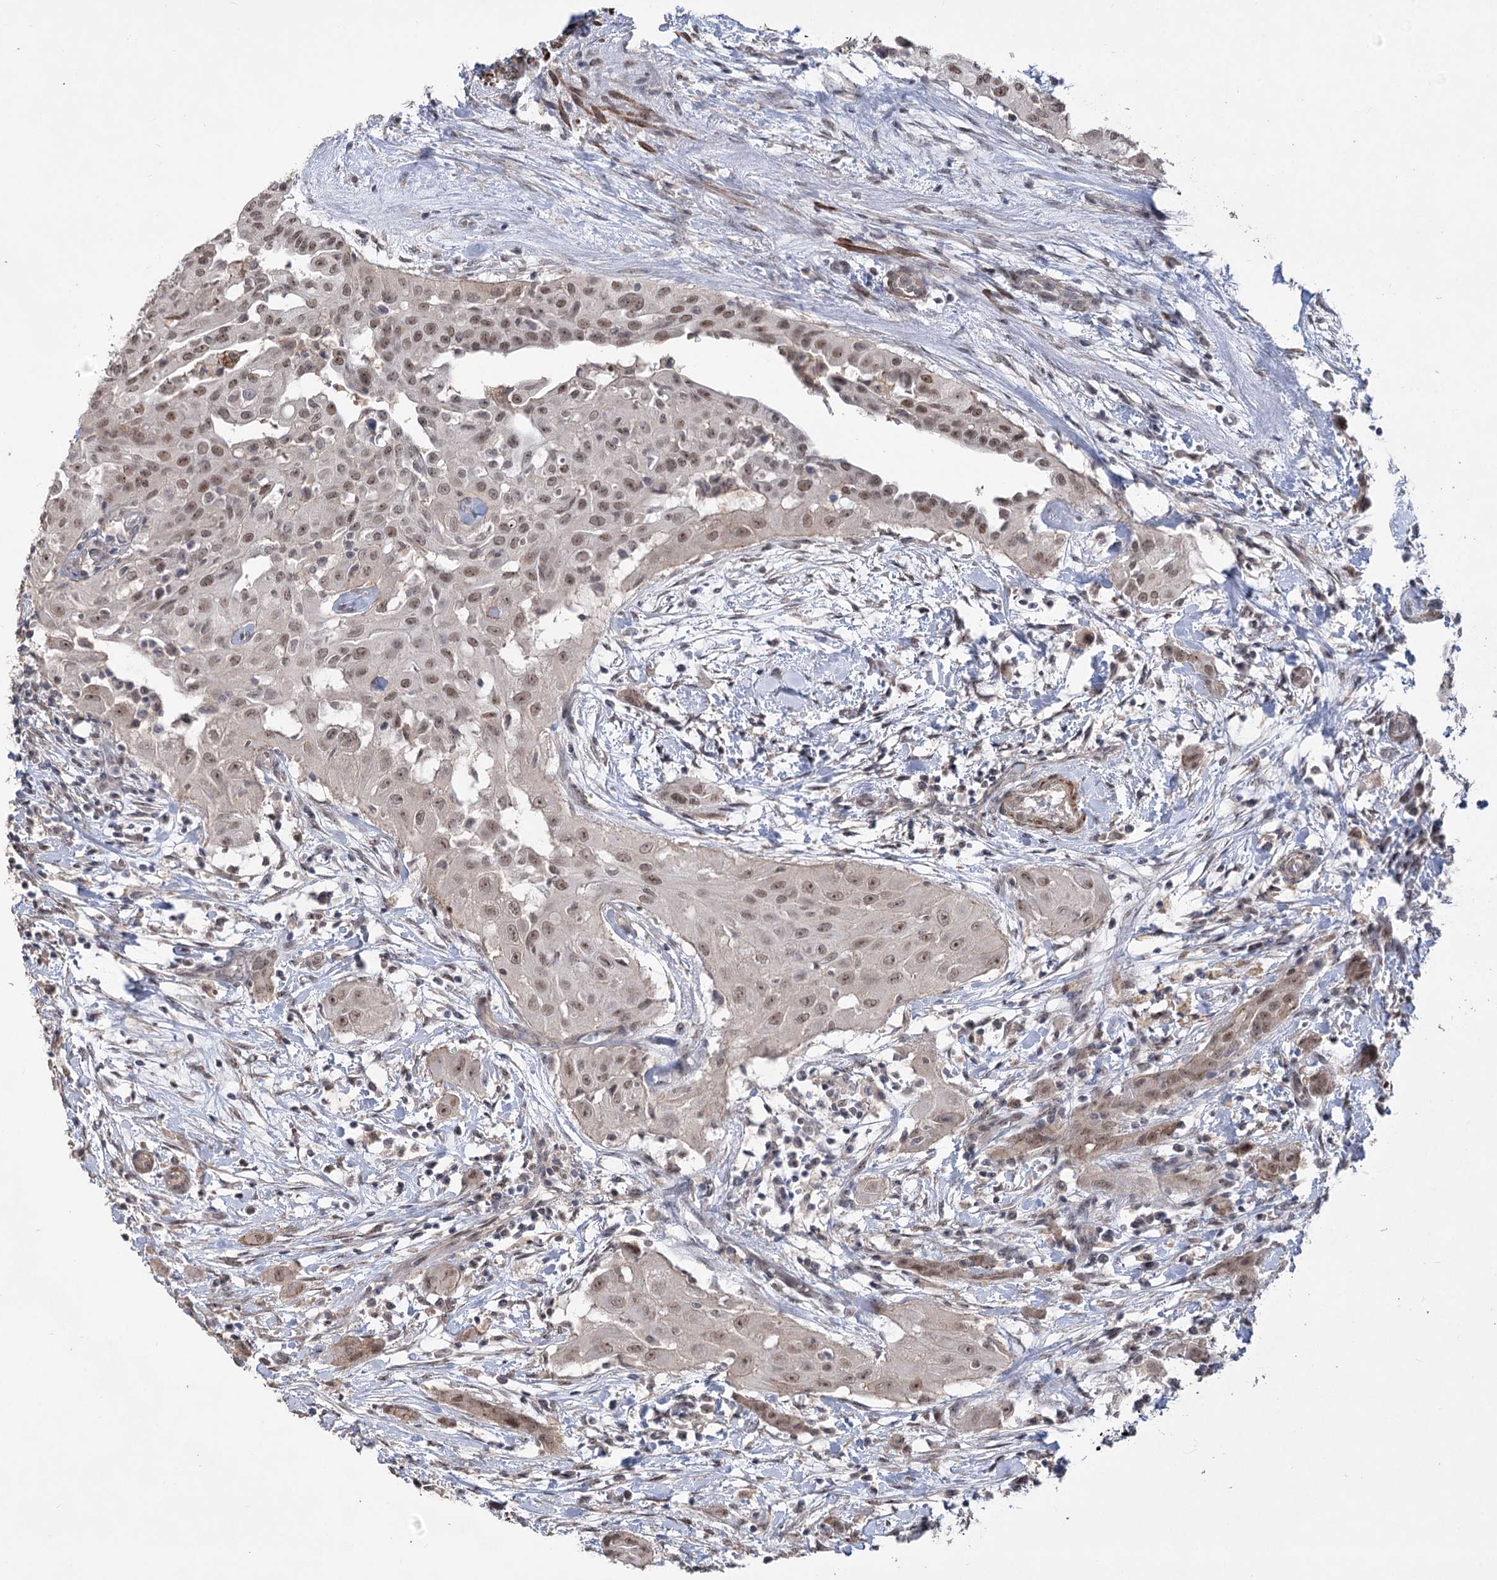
{"staining": {"intensity": "moderate", "quantity": ">75%", "location": "nuclear"}, "tissue": "thyroid cancer", "cell_type": "Tumor cells", "image_type": "cancer", "snomed": [{"axis": "morphology", "description": "Papillary adenocarcinoma, NOS"}, {"axis": "topography", "description": "Thyroid gland"}], "caption": "Protein expression analysis of thyroid papillary adenocarcinoma reveals moderate nuclear staining in approximately >75% of tumor cells.", "gene": "ZSCAN23", "patient": {"sex": "female", "age": 59}}